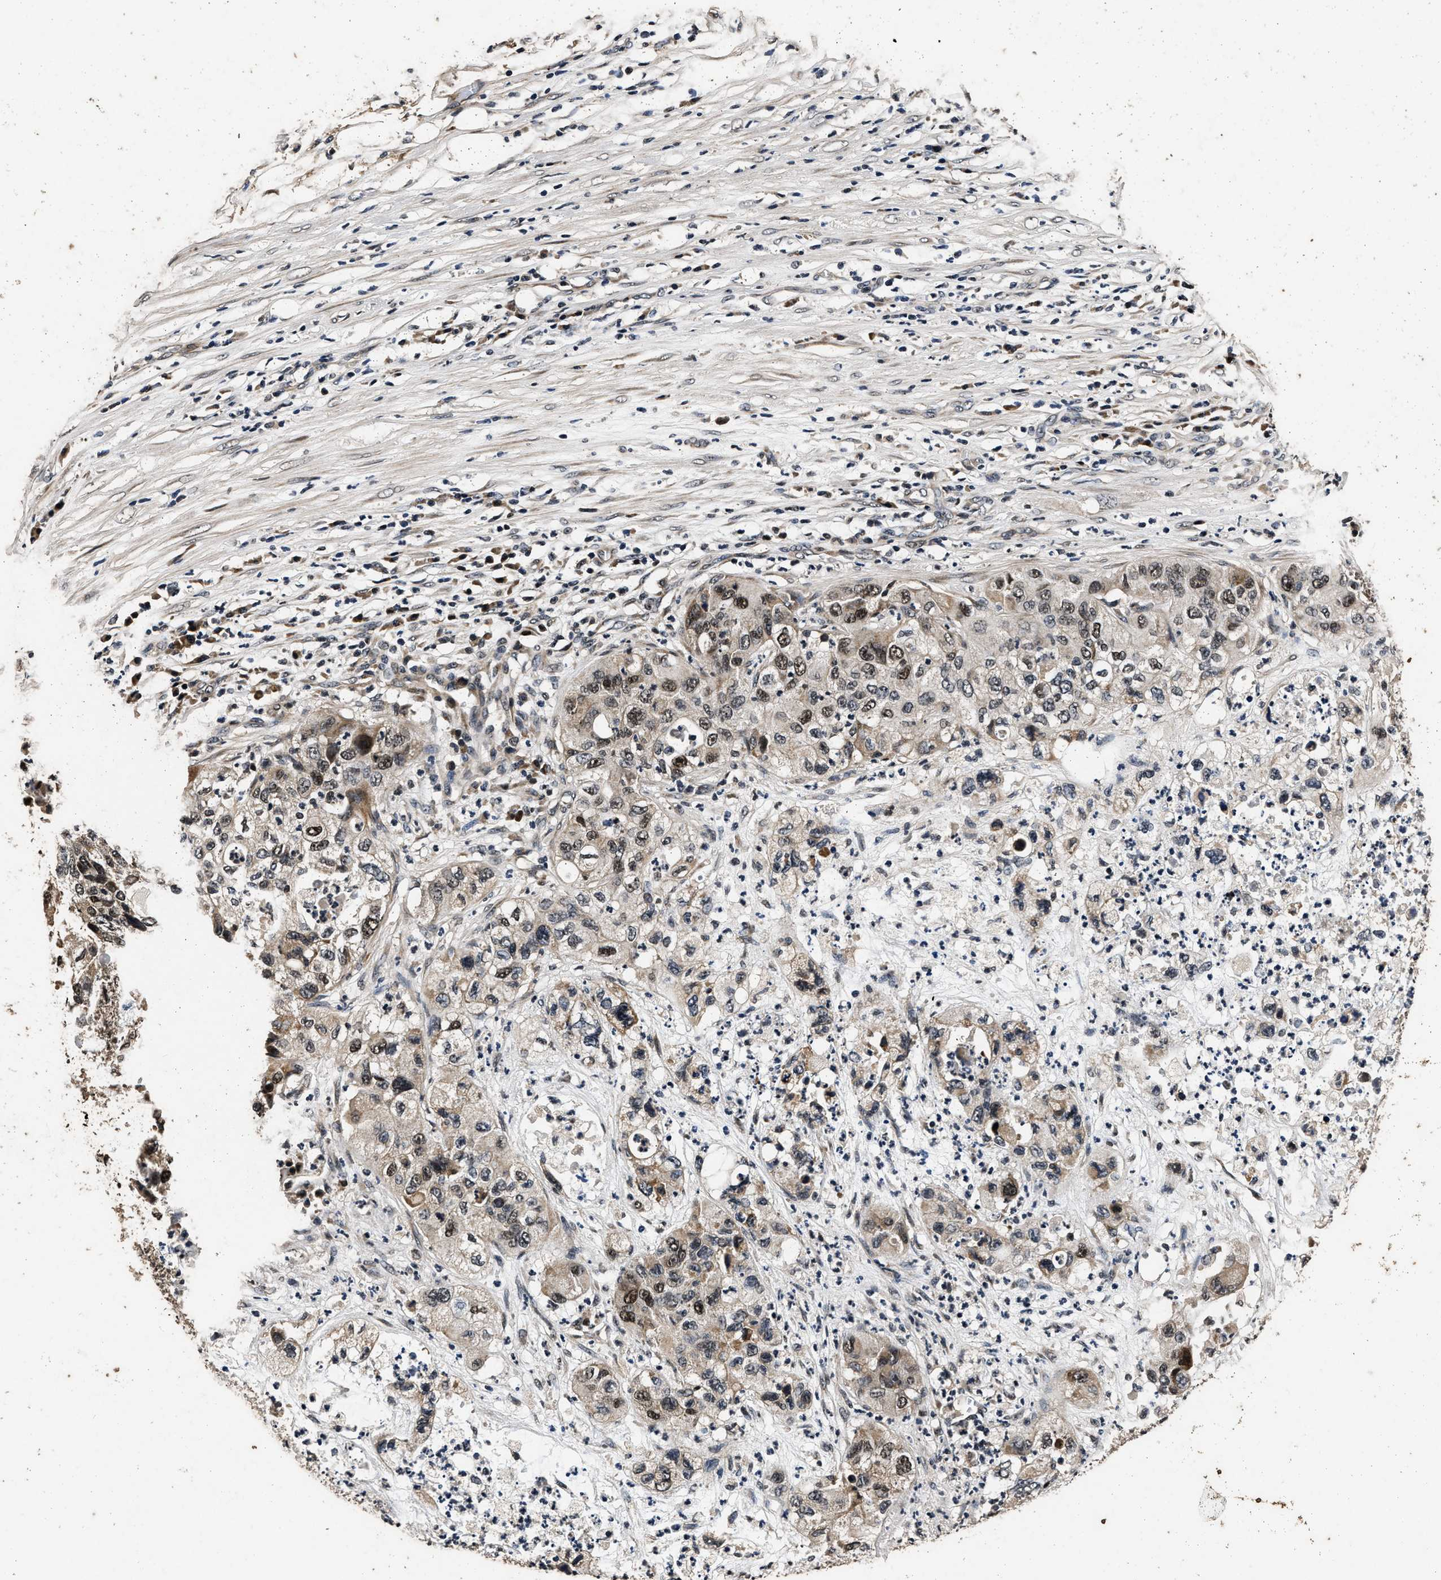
{"staining": {"intensity": "moderate", "quantity": ">75%", "location": "nuclear"}, "tissue": "pancreatic cancer", "cell_type": "Tumor cells", "image_type": "cancer", "snomed": [{"axis": "morphology", "description": "Adenocarcinoma, NOS"}, {"axis": "topography", "description": "Pancreas"}], "caption": "There is medium levels of moderate nuclear positivity in tumor cells of adenocarcinoma (pancreatic), as demonstrated by immunohistochemical staining (brown color).", "gene": "CSTF1", "patient": {"sex": "female", "age": 78}}